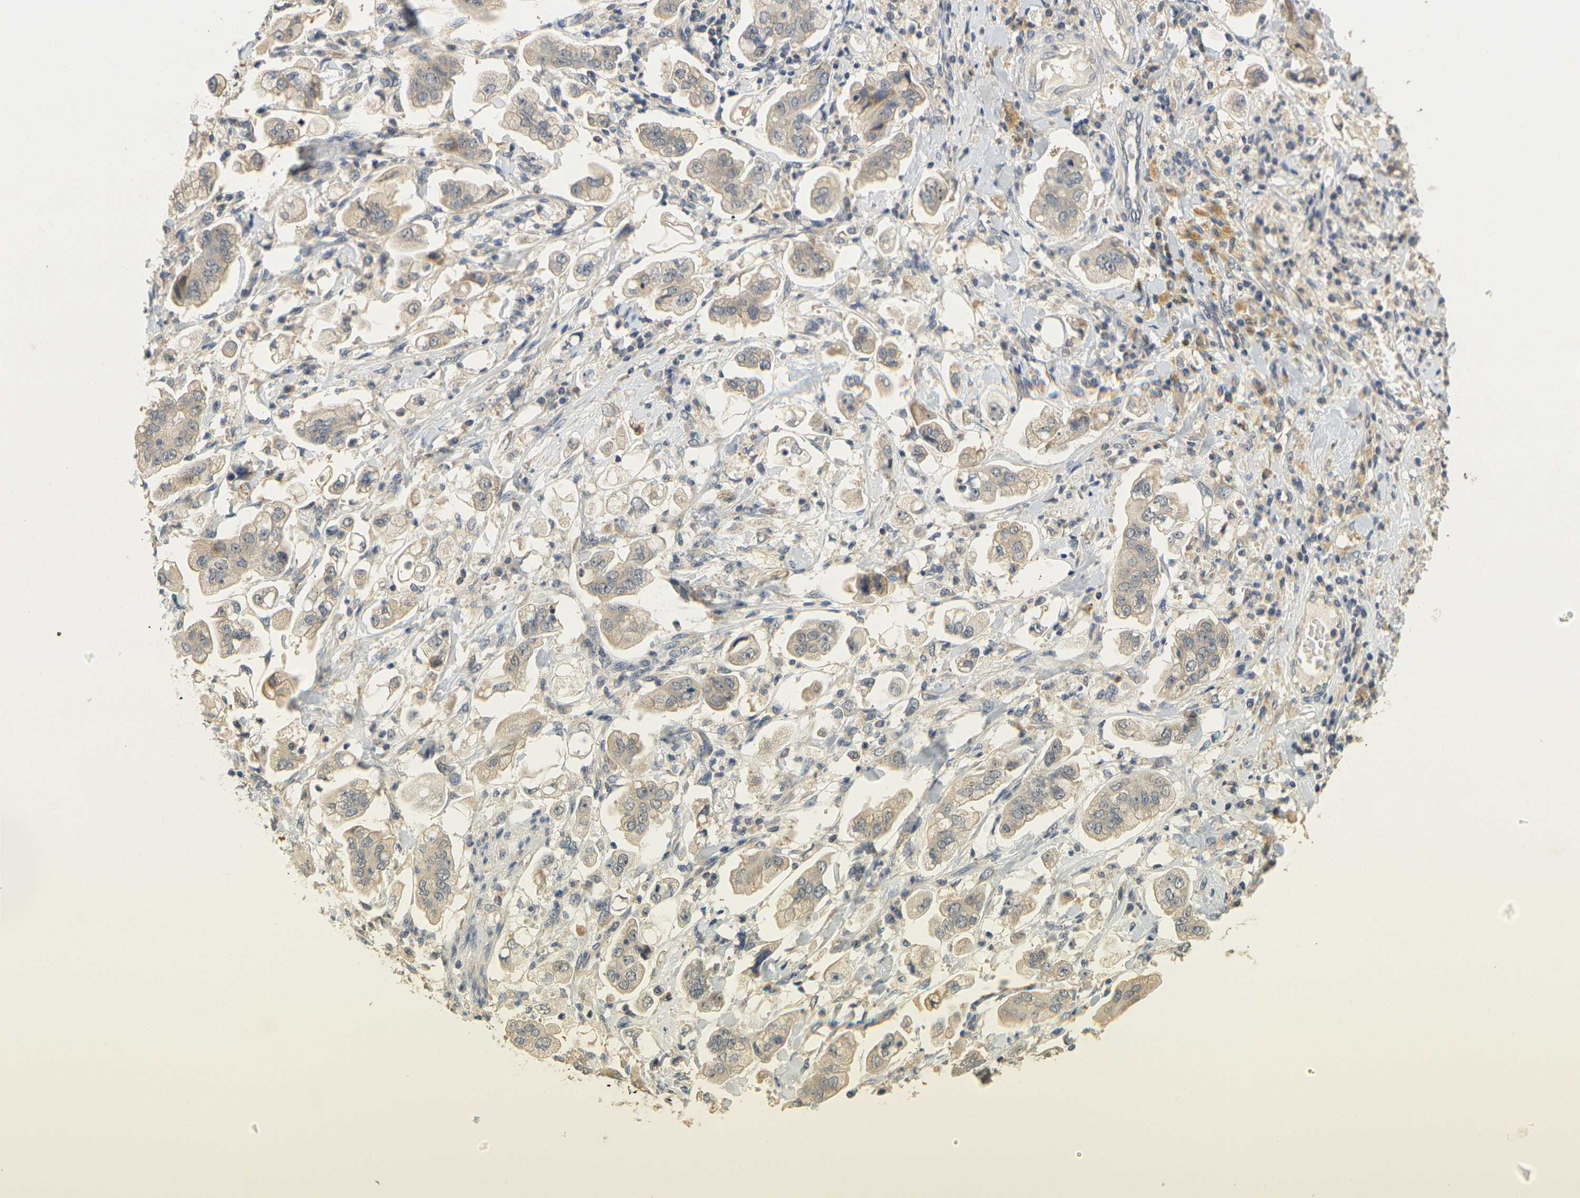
{"staining": {"intensity": "weak", "quantity": ">75%", "location": "cytoplasmic/membranous"}, "tissue": "stomach cancer", "cell_type": "Tumor cells", "image_type": "cancer", "snomed": [{"axis": "morphology", "description": "Adenocarcinoma, NOS"}, {"axis": "topography", "description": "Stomach"}], "caption": "Tumor cells exhibit weak cytoplasmic/membranous expression in approximately >75% of cells in stomach cancer (adenocarcinoma).", "gene": "GDAP1", "patient": {"sex": "male", "age": 62}}